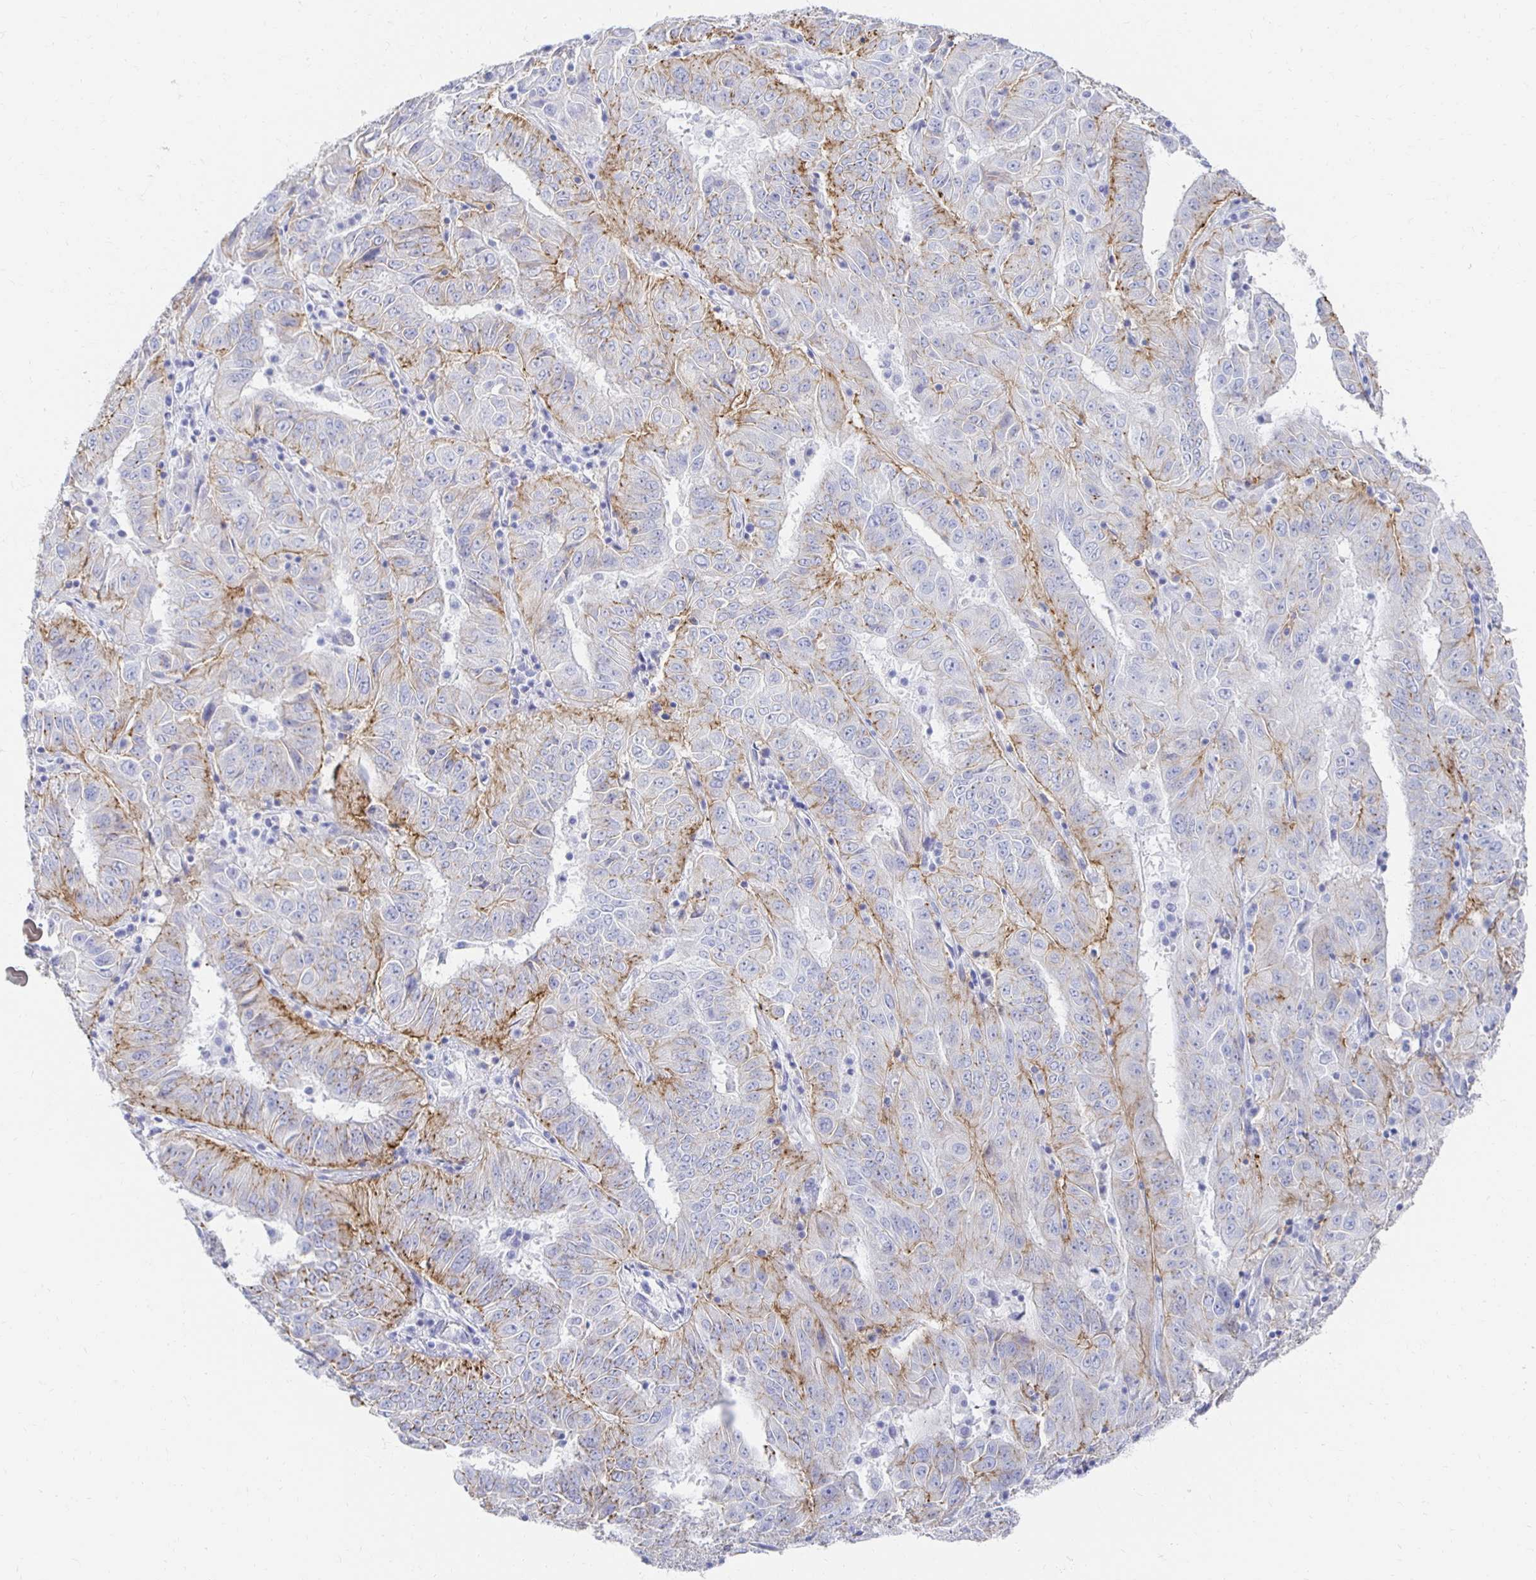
{"staining": {"intensity": "moderate", "quantity": "<25%", "location": "cytoplasmic/membranous"}, "tissue": "pancreatic cancer", "cell_type": "Tumor cells", "image_type": "cancer", "snomed": [{"axis": "morphology", "description": "Adenocarcinoma, NOS"}, {"axis": "topography", "description": "Pancreas"}], "caption": "A high-resolution photomicrograph shows immunohistochemistry staining of pancreatic adenocarcinoma, which demonstrates moderate cytoplasmic/membranous staining in approximately <25% of tumor cells. Nuclei are stained in blue.", "gene": "PRDM7", "patient": {"sex": "male", "age": 63}}